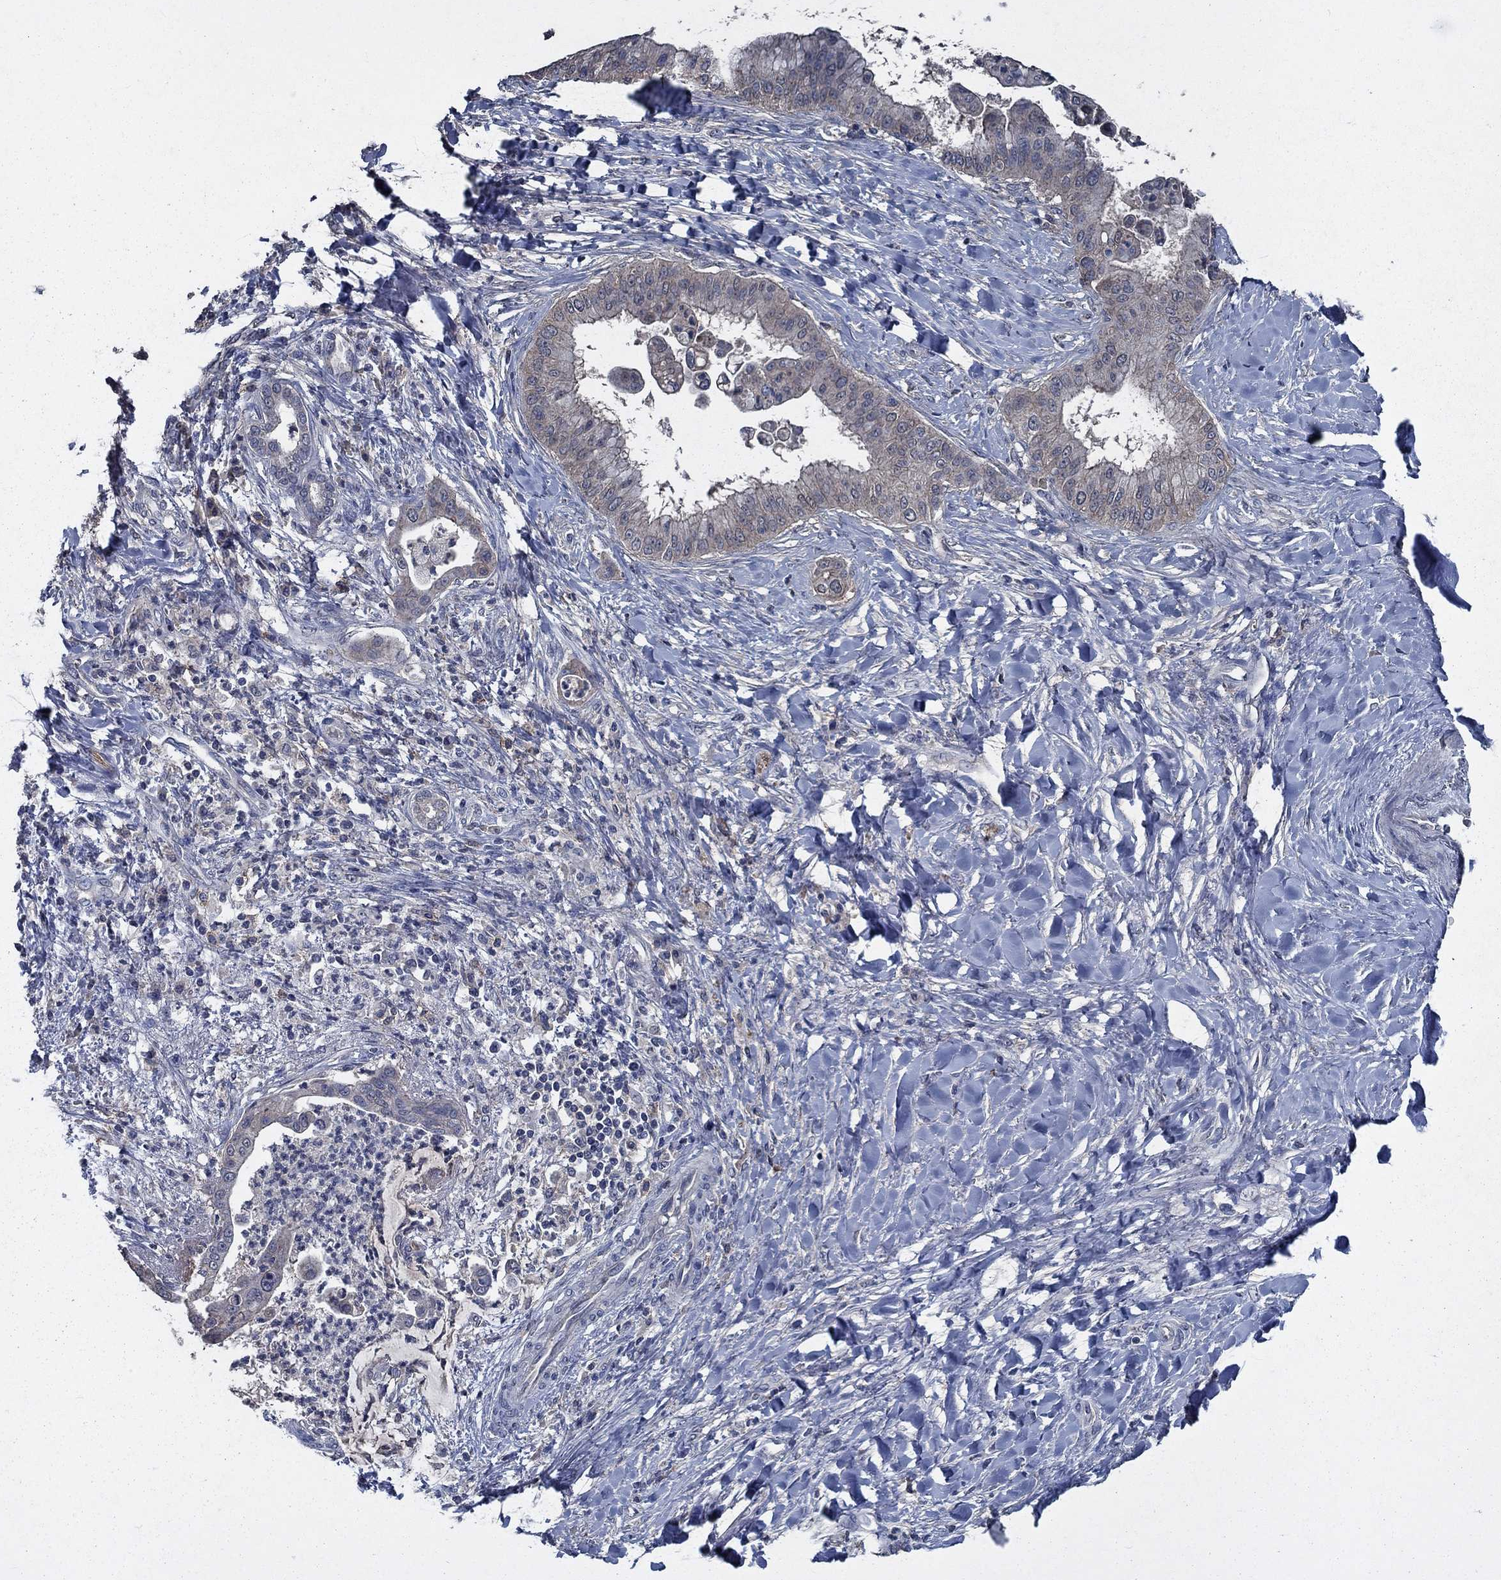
{"staining": {"intensity": "weak", "quantity": "<25%", "location": "cytoplasmic/membranous"}, "tissue": "liver cancer", "cell_type": "Tumor cells", "image_type": "cancer", "snomed": [{"axis": "morphology", "description": "Cholangiocarcinoma"}, {"axis": "topography", "description": "Liver"}], "caption": "Immunohistochemistry photomicrograph of human liver cancer (cholangiocarcinoma) stained for a protein (brown), which reveals no staining in tumor cells.", "gene": "SLC44A1", "patient": {"sex": "female", "age": 54}}